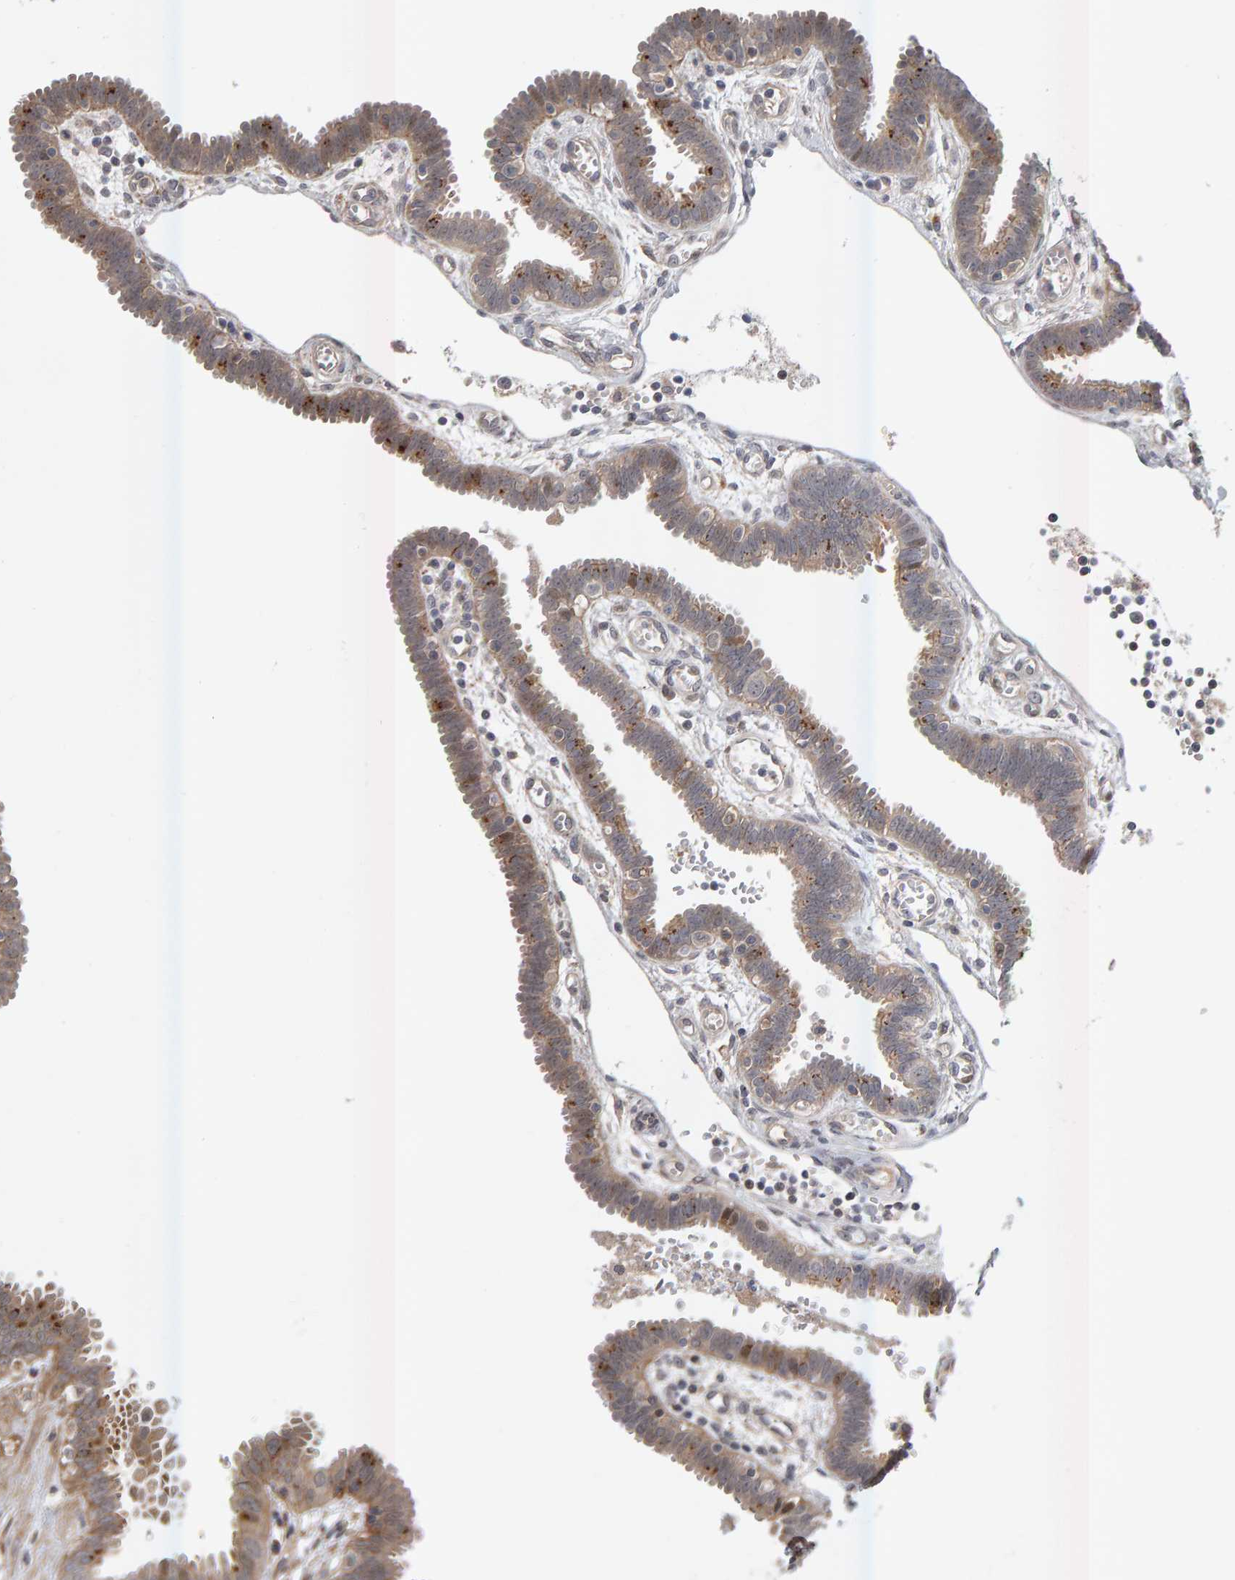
{"staining": {"intensity": "moderate", "quantity": "<25%", "location": "cytoplasmic/membranous"}, "tissue": "fallopian tube", "cell_type": "Glandular cells", "image_type": "normal", "snomed": [{"axis": "morphology", "description": "Normal tissue, NOS"}, {"axis": "topography", "description": "Fallopian tube"}, {"axis": "topography", "description": "Placenta"}], "caption": "DAB (3,3'-diaminobenzidine) immunohistochemical staining of benign fallopian tube shows moderate cytoplasmic/membranous protein expression in approximately <25% of glandular cells. The staining is performed using DAB brown chromogen to label protein expression. The nuclei are counter-stained blue using hematoxylin.", "gene": "ZNF160", "patient": {"sex": "female", "age": 32}}